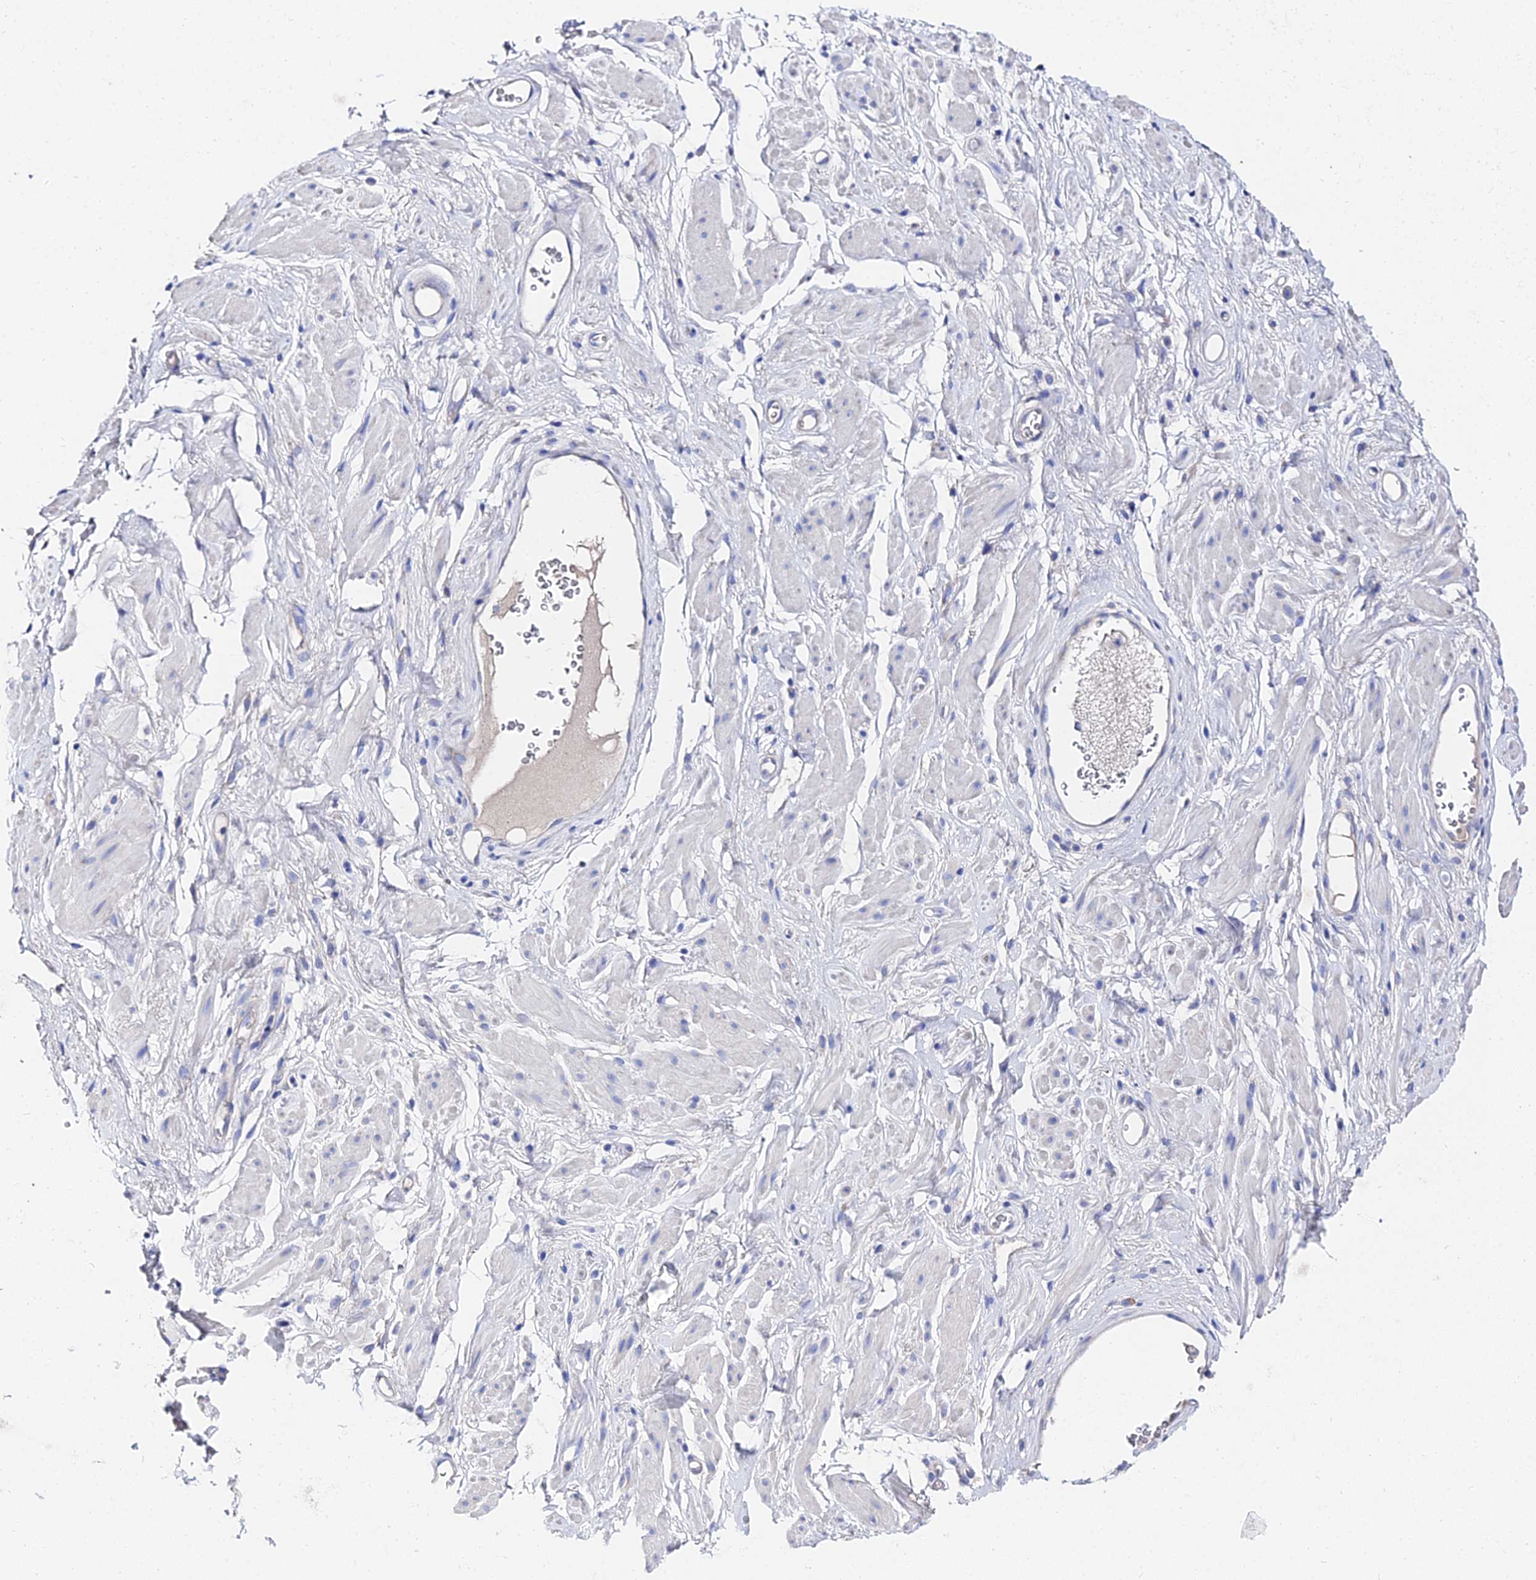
{"staining": {"intensity": "strong", "quantity": "25%-75%", "location": "cytoplasmic/membranous"}, "tissue": "soft tissue", "cell_type": "Chondrocytes", "image_type": "normal", "snomed": [{"axis": "morphology", "description": "Normal tissue, NOS"}, {"axis": "morphology", "description": "Adenocarcinoma, NOS"}, {"axis": "topography", "description": "Rectum"}, {"axis": "topography", "description": "Vagina"}, {"axis": "topography", "description": "Peripheral nerve tissue"}], "caption": "Normal soft tissue was stained to show a protein in brown. There is high levels of strong cytoplasmic/membranous expression in about 25%-75% of chondrocytes. The staining is performed using DAB brown chromogen to label protein expression. The nuclei are counter-stained blue using hematoxylin.", "gene": "PTTG1", "patient": {"sex": "female", "age": 71}}